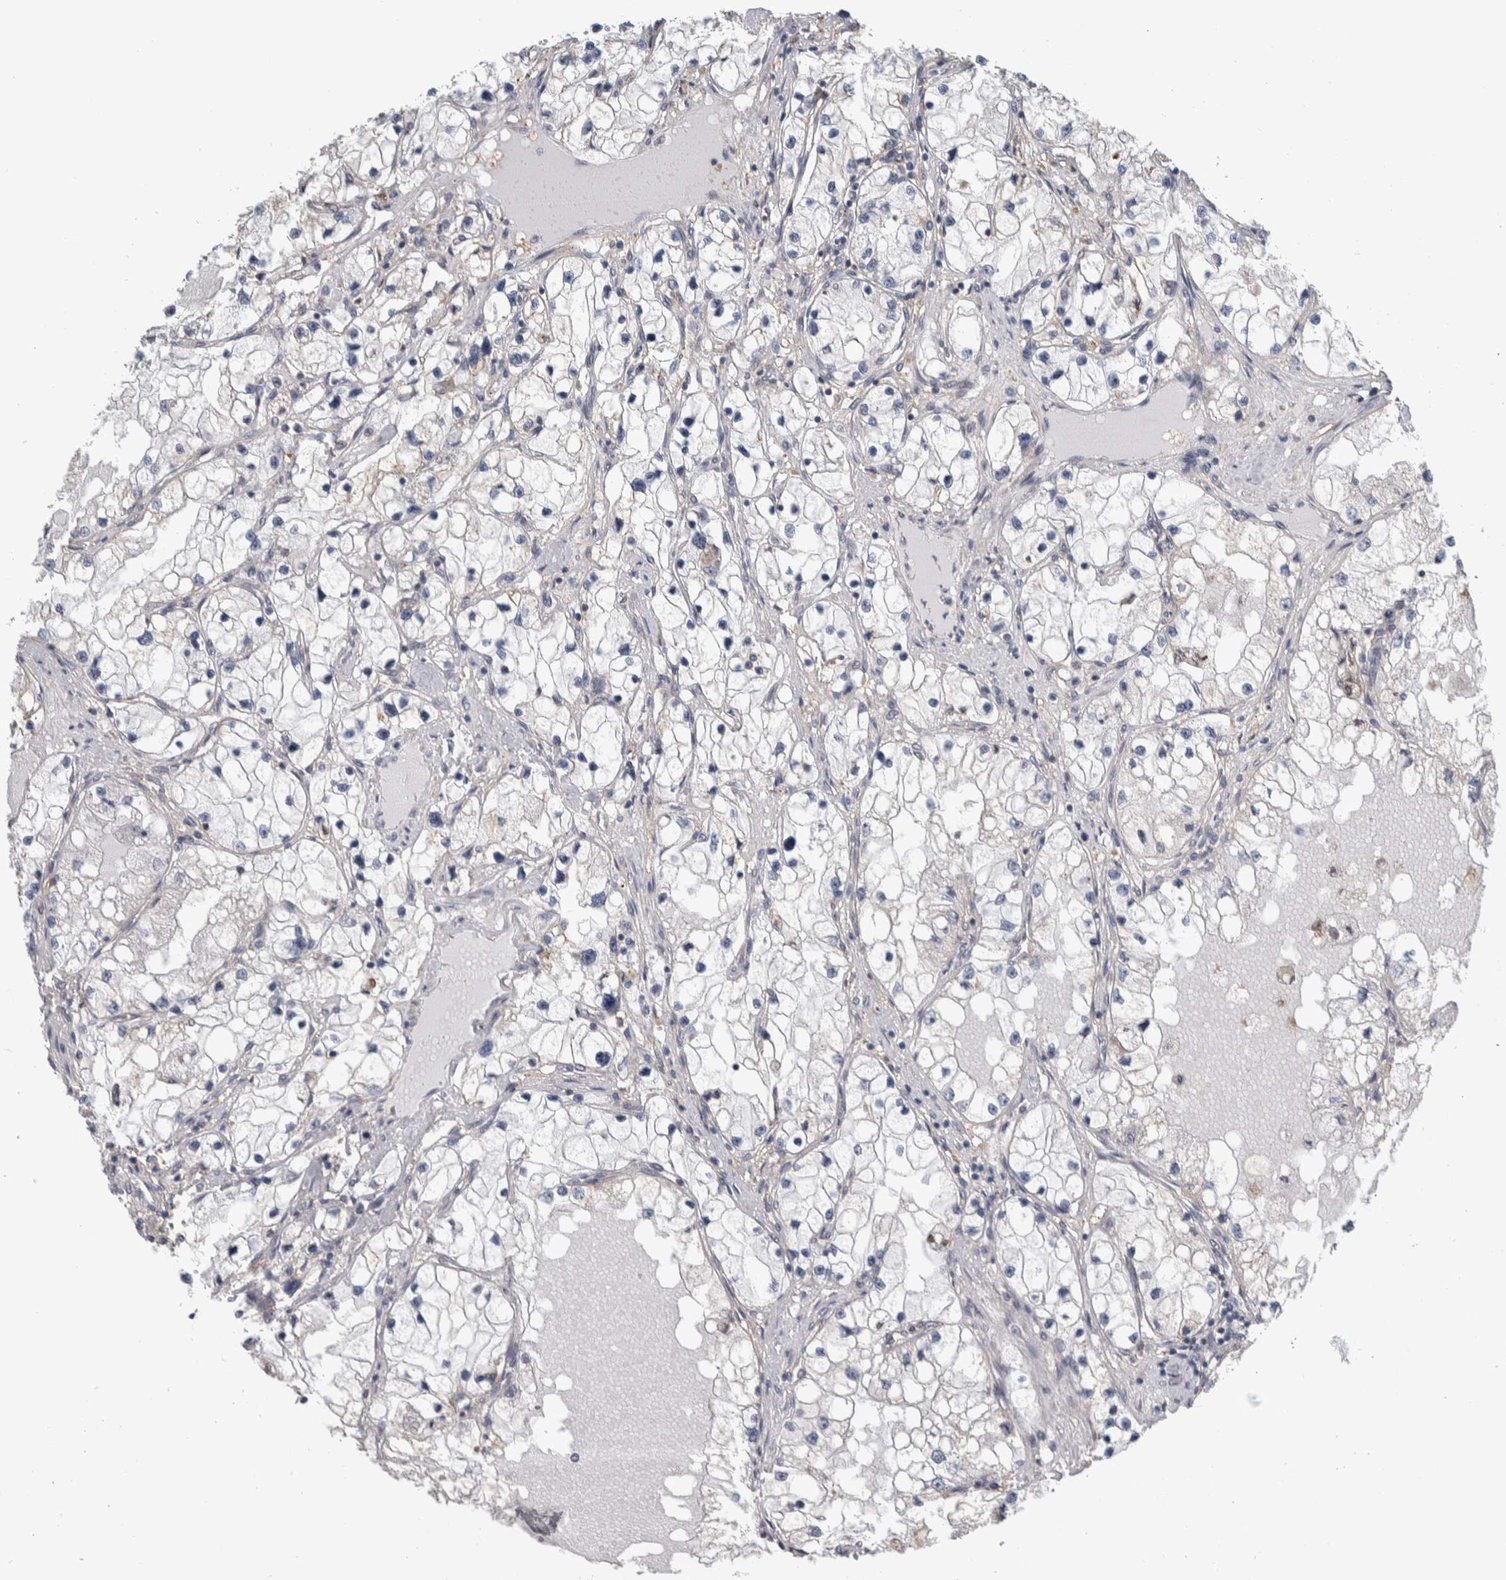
{"staining": {"intensity": "negative", "quantity": "none", "location": "none"}, "tissue": "renal cancer", "cell_type": "Tumor cells", "image_type": "cancer", "snomed": [{"axis": "morphology", "description": "Adenocarcinoma, NOS"}, {"axis": "topography", "description": "Kidney"}], "caption": "Immunohistochemistry (IHC) photomicrograph of adenocarcinoma (renal) stained for a protein (brown), which exhibits no staining in tumor cells.", "gene": "TAX1BP1", "patient": {"sex": "male", "age": 68}}